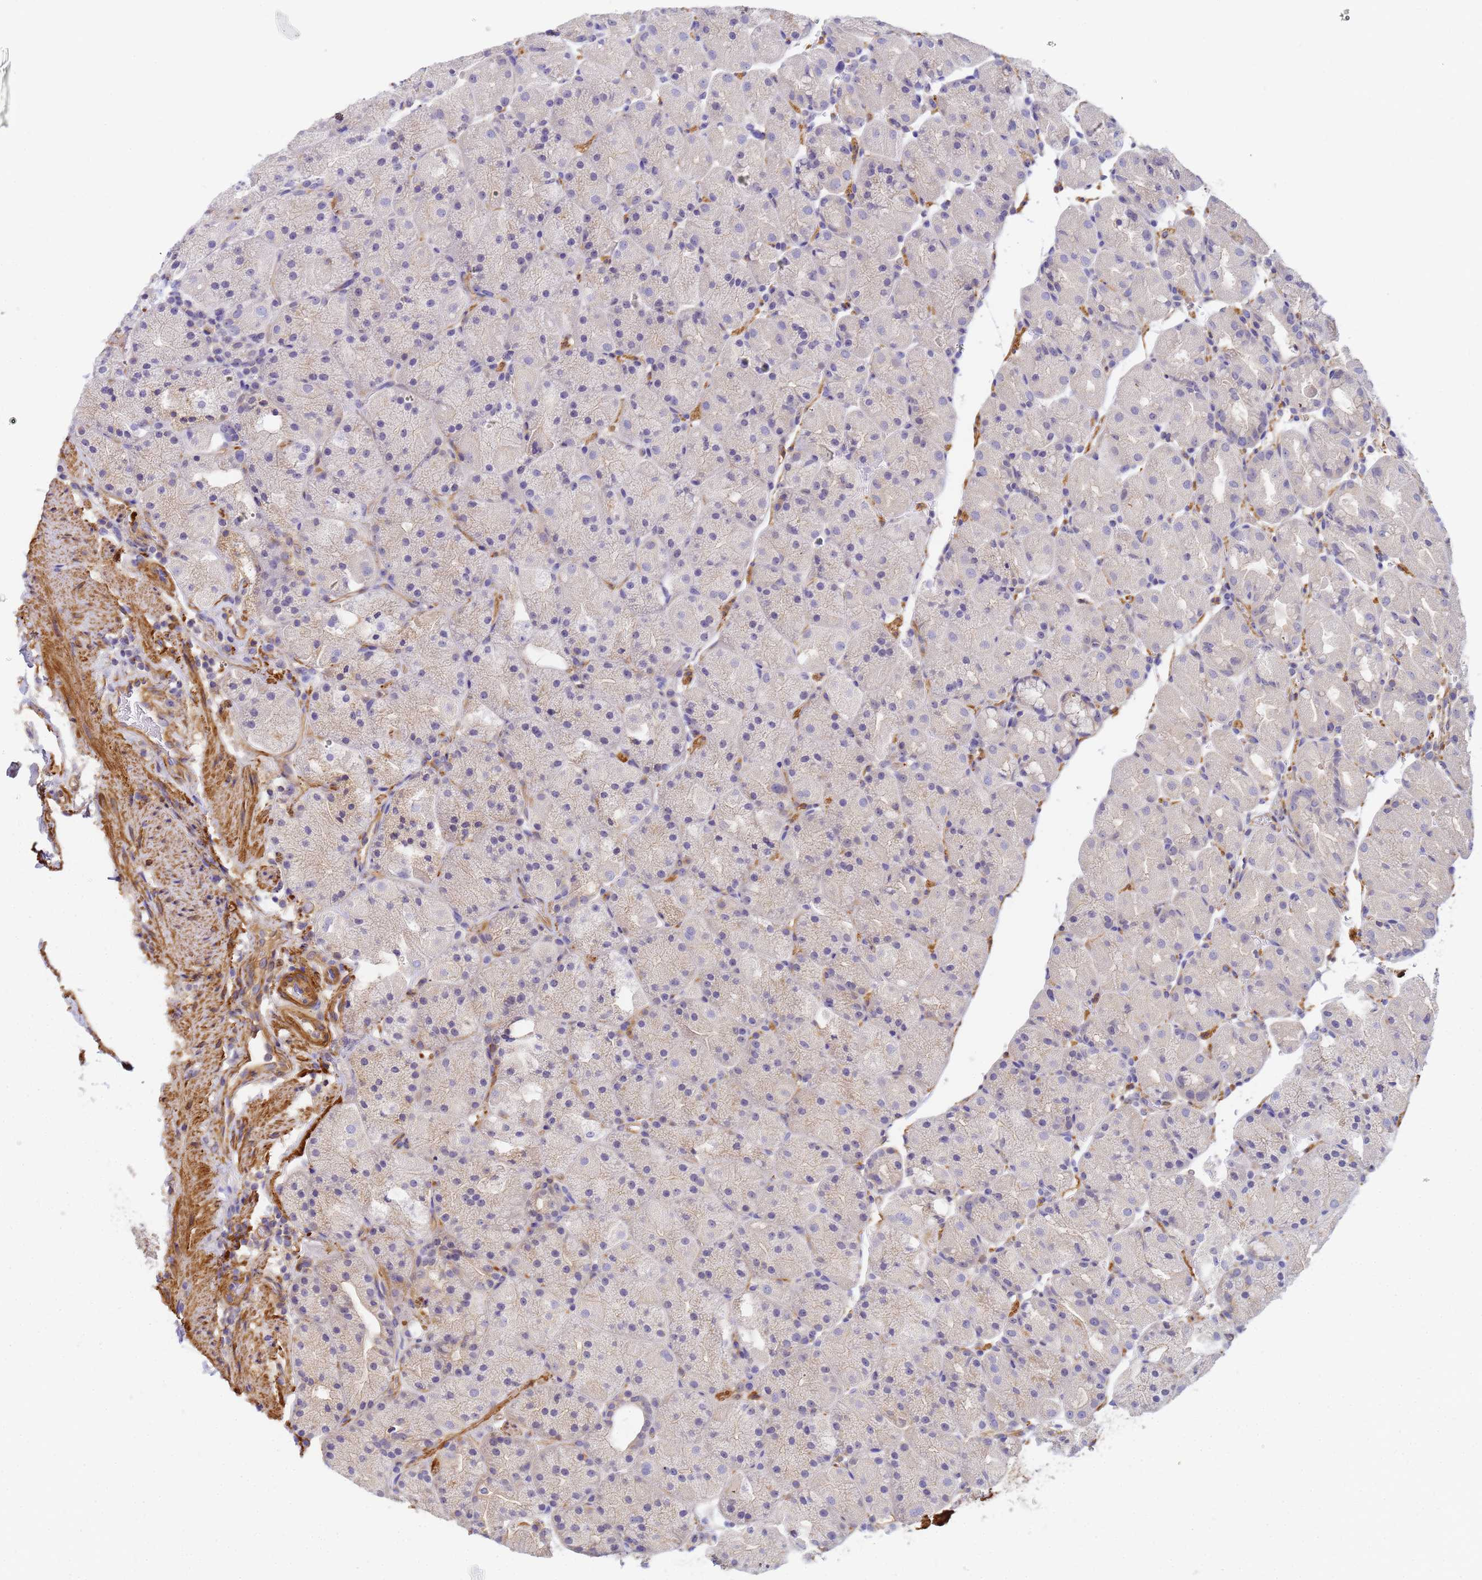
{"staining": {"intensity": "moderate", "quantity": "<25%", "location": "cytoplasmic/membranous"}, "tissue": "stomach", "cell_type": "Glandular cells", "image_type": "normal", "snomed": [{"axis": "morphology", "description": "Normal tissue, NOS"}, {"axis": "topography", "description": "Stomach, upper"}, {"axis": "topography", "description": "Stomach, lower"}], "caption": "Protein staining shows moderate cytoplasmic/membranous expression in about <25% of glandular cells in benign stomach. (DAB (3,3'-diaminobenzidine) IHC with brightfield microscopy, high magnification).", "gene": "MYL10", "patient": {"sex": "male", "age": 67}}